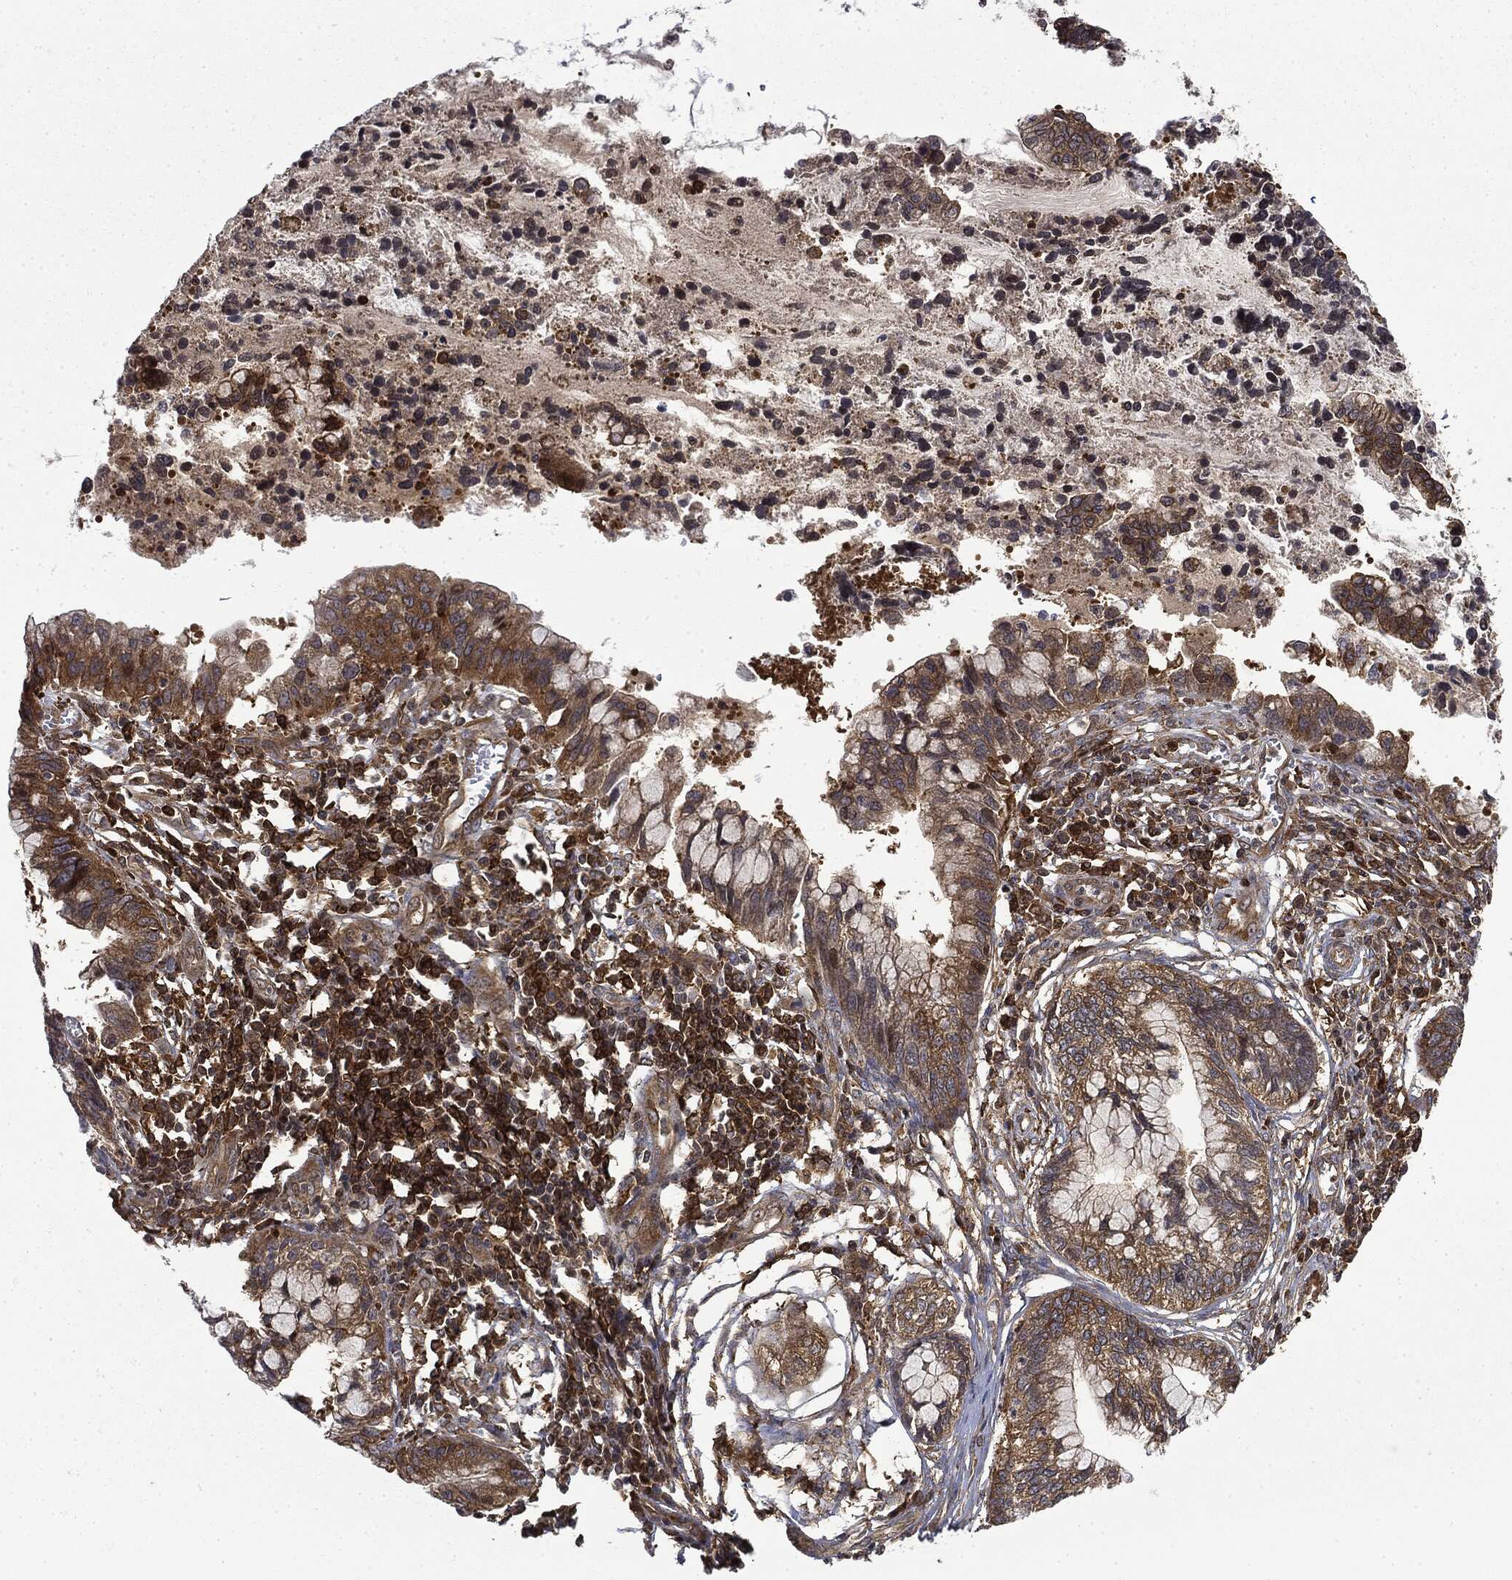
{"staining": {"intensity": "strong", "quantity": "25%-75%", "location": "cytoplasmic/membranous"}, "tissue": "cervical cancer", "cell_type": "Tumor cells", "image_type": "cancer", "snomed": [{"axis": "morphology", "description": "Adenocarcinoma, NOS"}, {"axis": "topography", "description": "Cervix"}], "caption": "The micrograph shows a brown stain indicating the presence of a protein in the cytoplasmic/membranous of tumor cells in cervical adenocarcinoma.", "gene": "SNX5", "patient": {"sex": "female", "age": 44}}